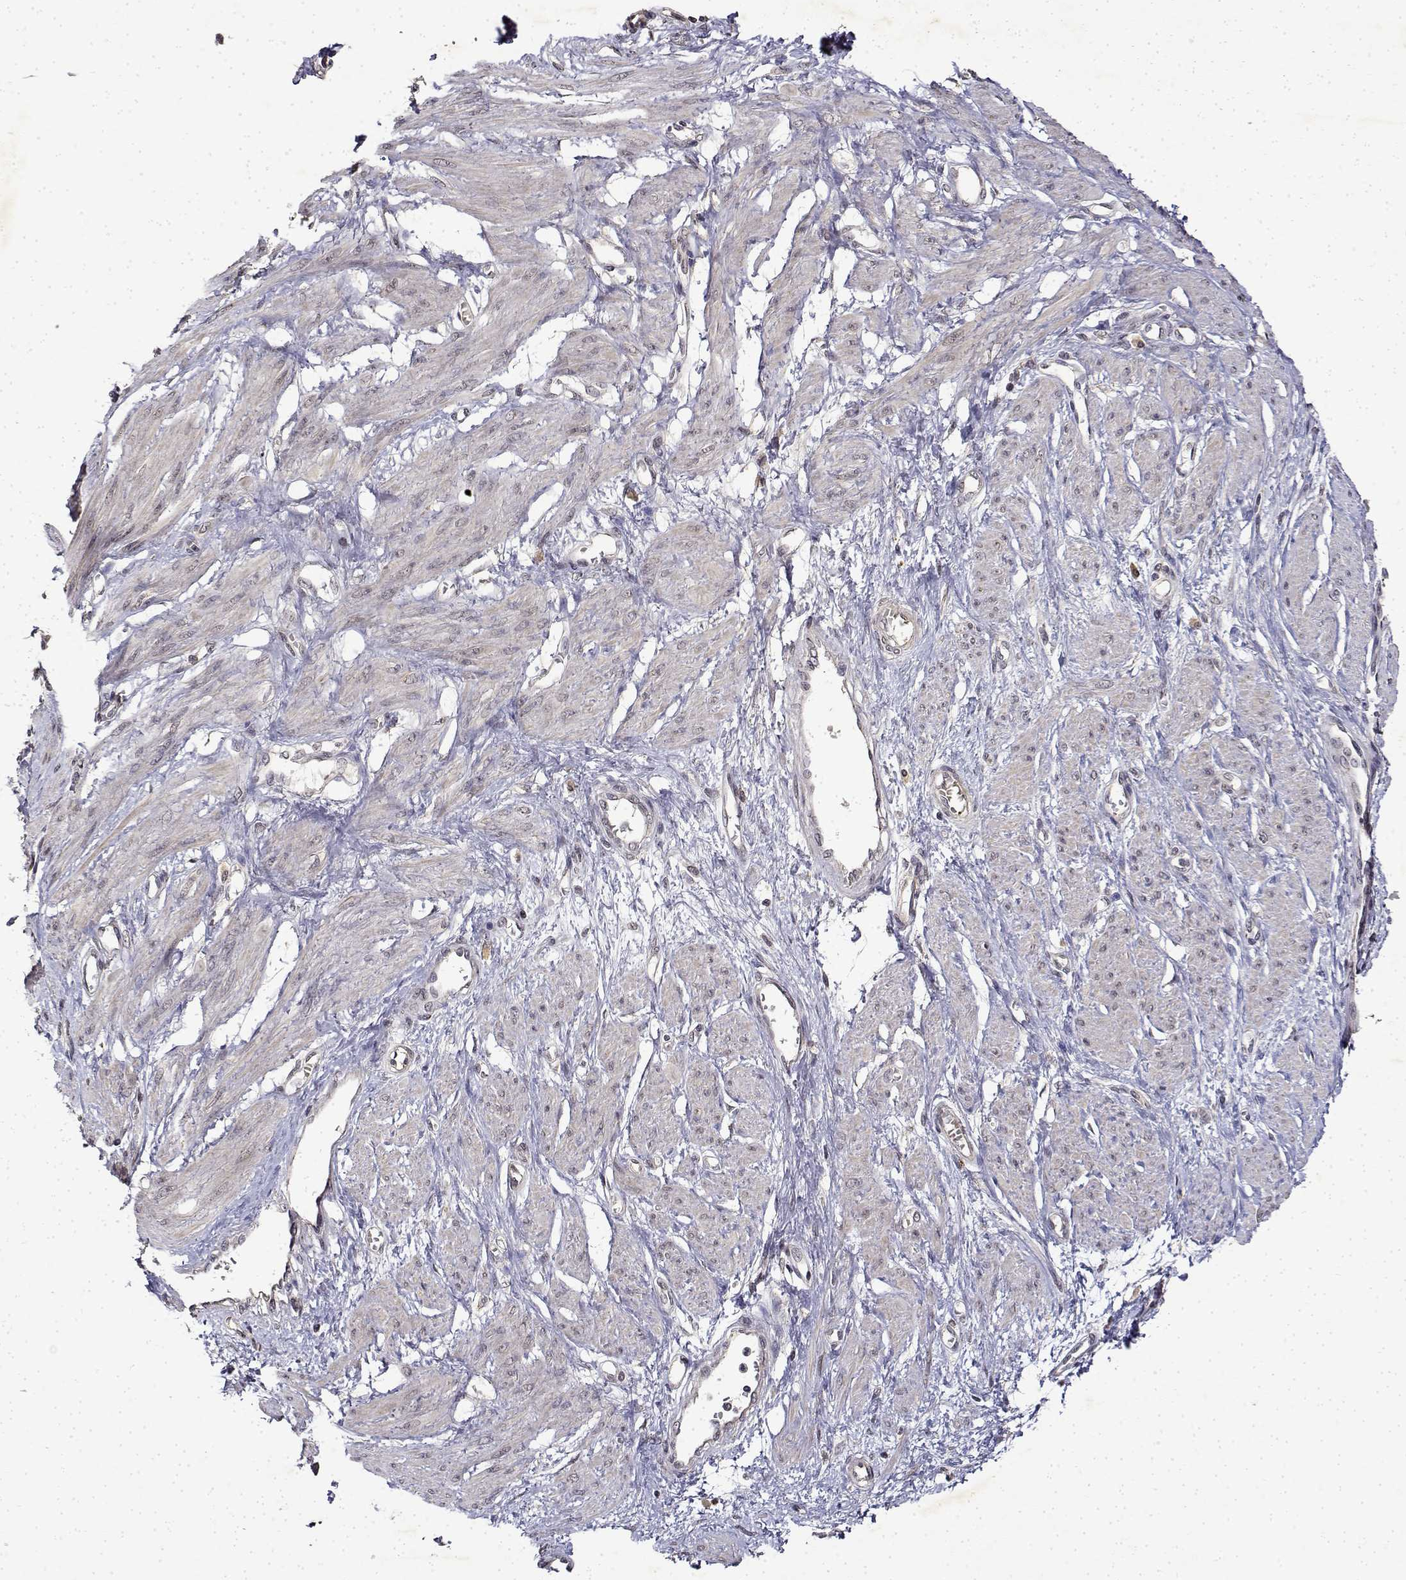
{"staining": {"intensity": "weak", "quantity": "<25%", "location": "cytoplasmic/membranous"}, "tissue": "smooth muscle", "cell_type": "Smooth muscle cells", "image_type": "normal", "snomed": [{"axis": "morphology", "description": "Normal tissue, NOS"}, {"axis": "topography", "description": "Smooth muscle"}, {"axis": "topography", "description": "Uterus"}], "caption": "The IHC histopathology image has no significant staining in smooth muscle cells of smooth muscle.", "gene": "BDNF", "patient": {"sex": "female", "age": 39}}